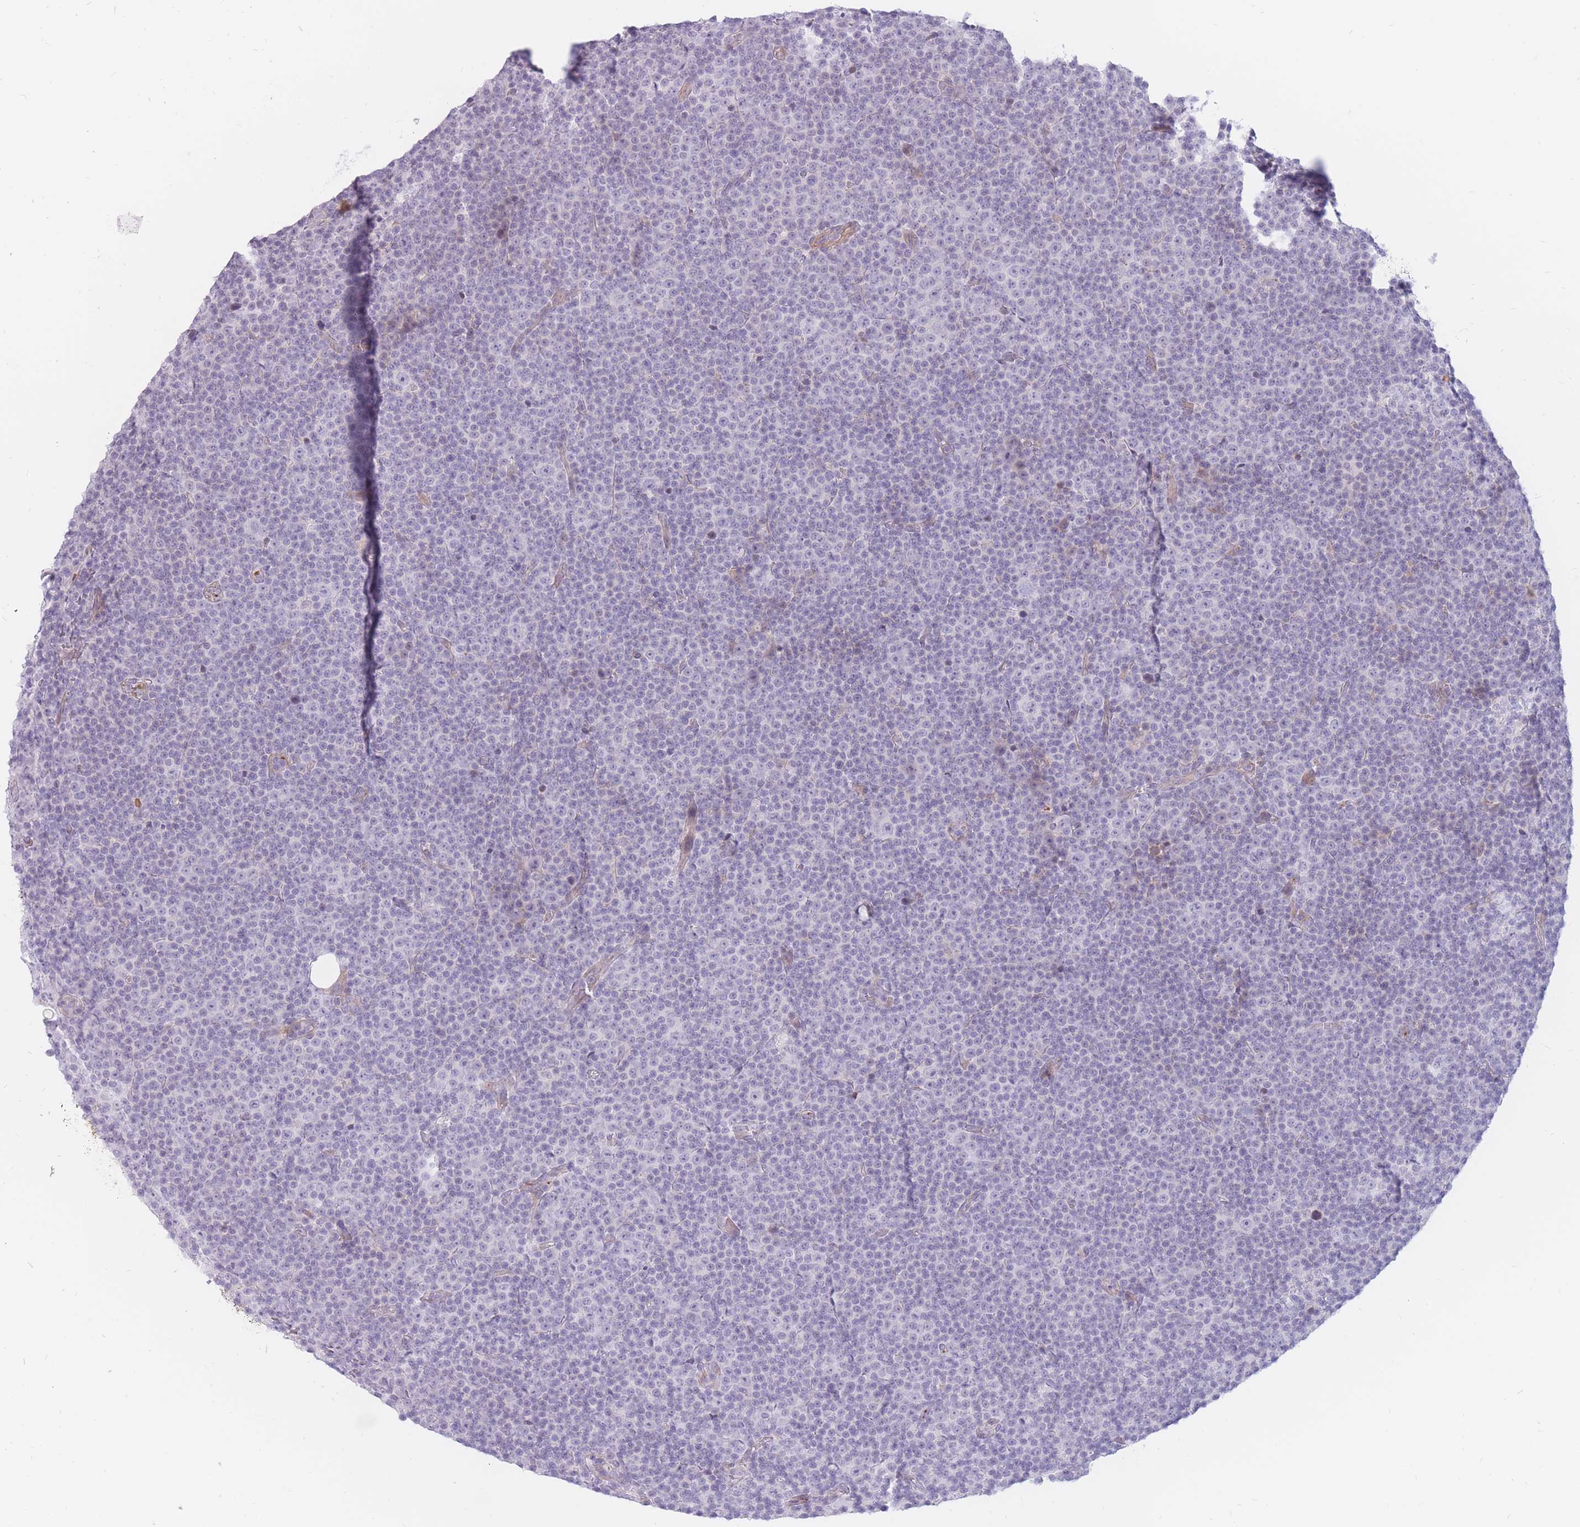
{"staining": {"intensity": "negative", "quantity": "none", "location": "none"}, "tissue": "lymphoma", "cell_type": "Tumor cells", "image_type": "cancer", "snomed": [{"axis": "morphology", "description": "Malignant lymphoma, non-Hodgkin's type, Low grade"}, {"axis": "topography", "description": "Lymph node"}], "caption": "There is no significant positivity in tumor cells of malignant lymphoma, non-Hodgkin's type (low-grade).", "gene": "PTGDR", "patient": {"sex": "female", "age": 67}}